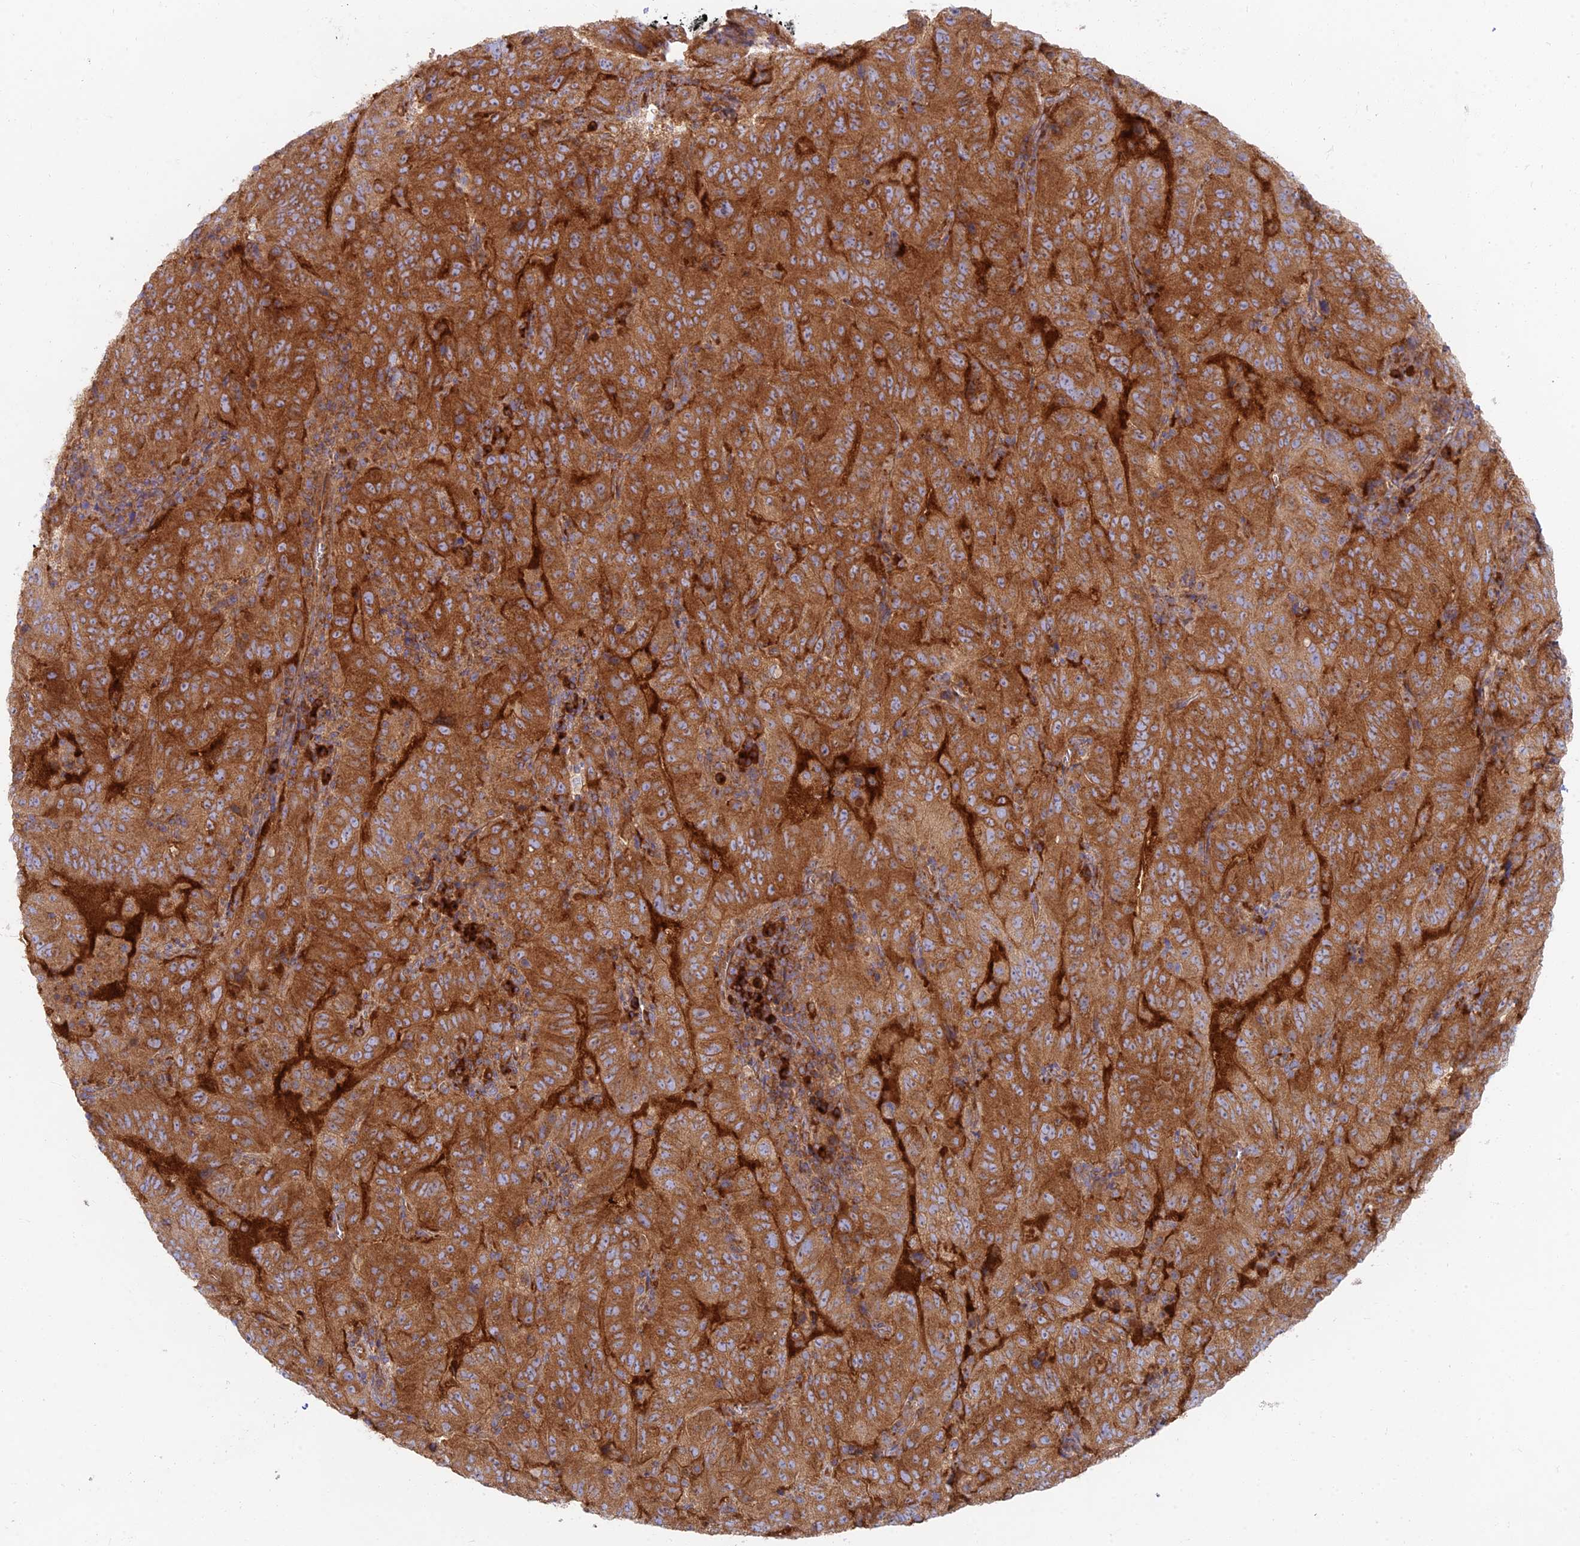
{"staining": {"intensity": "strong", "quantity": ">75%", "location": "cytoplasmic/membranous"}, "tissue": "pancreatic cancer", "cell_type": "Tumor cells", "image_type": "cancer", "snomed": [{"axis": "morphology", "description": "Adenocarcinoma, NOS"}, {"axis": "topography", "description": "Pancreas"}], "caption": "Immunohistochemistry of pancreatic adenocarcinoma exhibits high levels of strong cytoplasmic/membranous staining in approximately >75% of tumor cells. (DAB IHC with brightfield microscopy, high magnification).", "gene": "GOLGA3", "patient": {"sex": "male", "age": 63}}